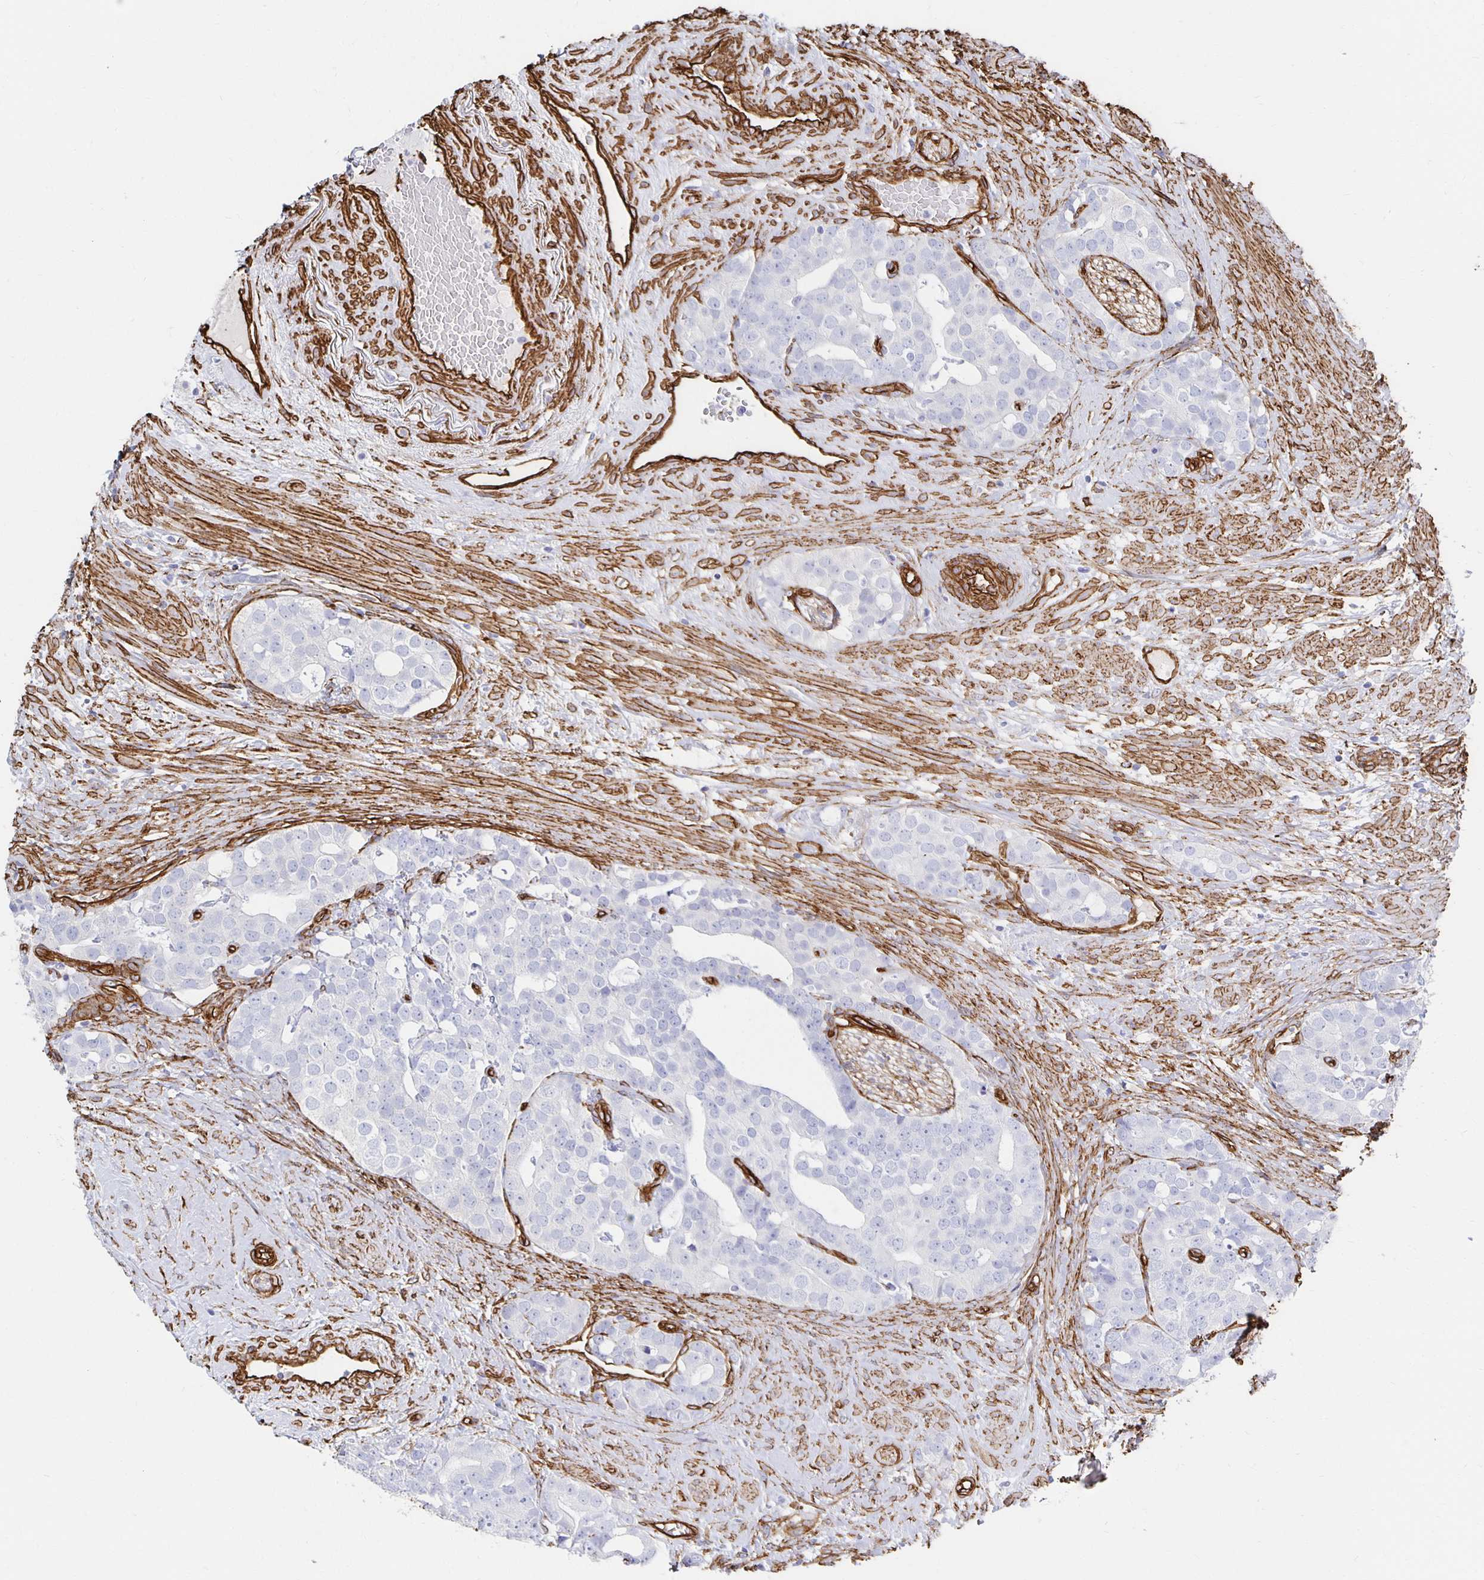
{"staining": {"intensity": "negative", "quantity": "none", "location": "none"}, "tissue": "prostate cancer", "cell_type": "Tumor cells", "image_type": "cancer", "snomed": [{"axis": "morphology", "description": "Adenocarcinoma, High grade"}, {"axis": "topography", "description": "Prostate"}], "caption": "This photomicrograph is of prostate cancer stained with immunohistochemistry (IHC) to label a protein in brown with the nuclei are counter-stained blue. There is no expression in tumor cells. (Brightfield microscopy of DAB (3,3'-diaminobenzidine) IHC at high magnification).", "gene": "VIPR2", "patient": {"sex": "male", "age": 71}}